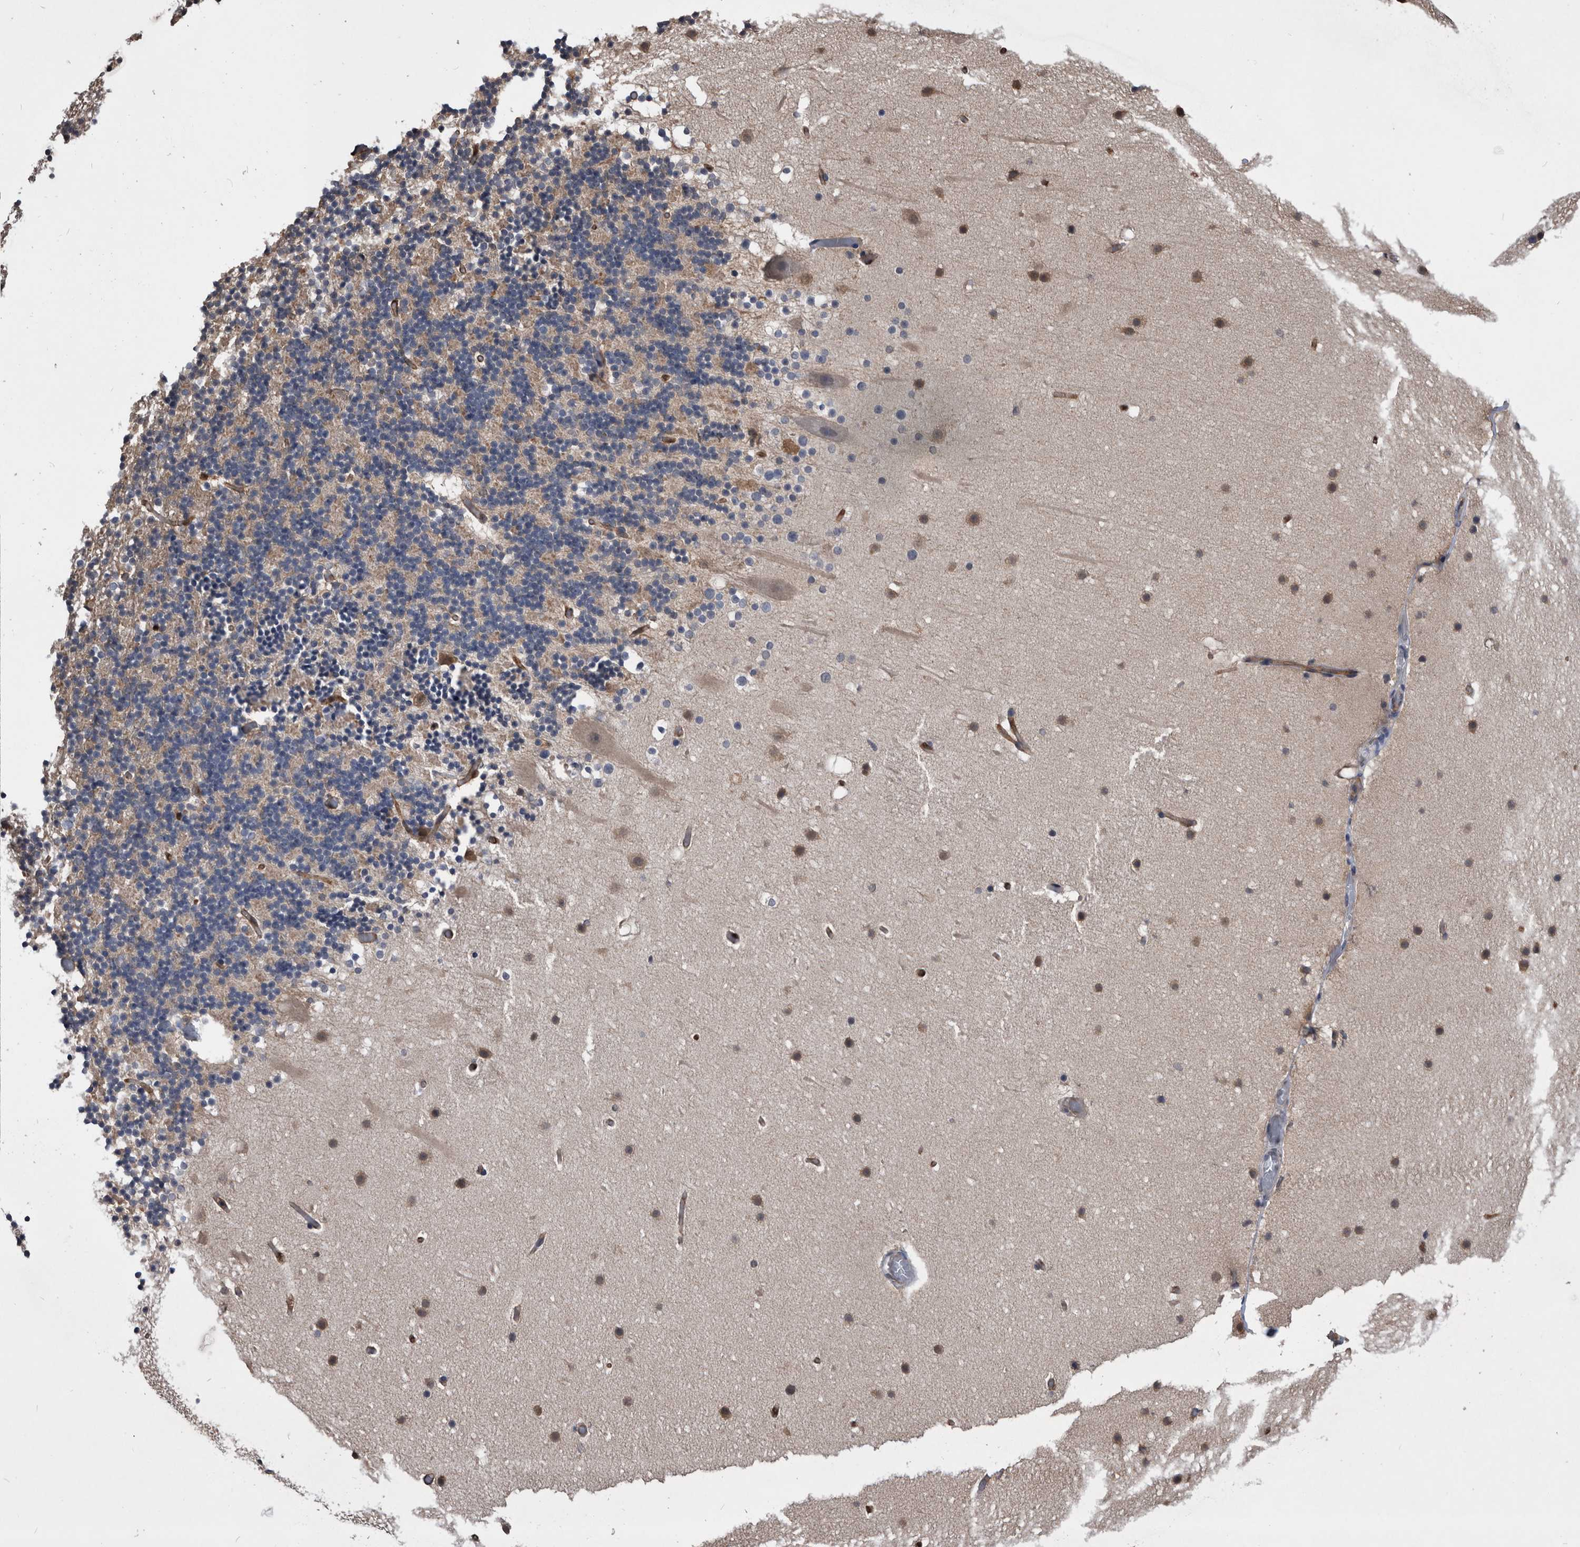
{"staining": {"intensity": "weak", "quantity": "25%-75%", "location": "cytoplasmic/membranous"}, "tissue": "cerebellum", "cell_type": "Cells in granular layer", "image_type": "normal", "snomed": [{"axis": "morphology", "description": "Normal tissue, NOS"}, {"axis": "topography", "description": "Cerebellum"}], "caption": "Immunohistochemical staining of unremarkable human cerebellum reveals low levels of weak cytoplasmic/membranous positivity in approximately 25%-75% of cells in granular layer. The staining was performed using DAB, with brown indicating positive protein expression. Nuclei are stained blue with hematoxylin.", "gene": "PDXK", "patient": {"sex": "male", "age": 57}}